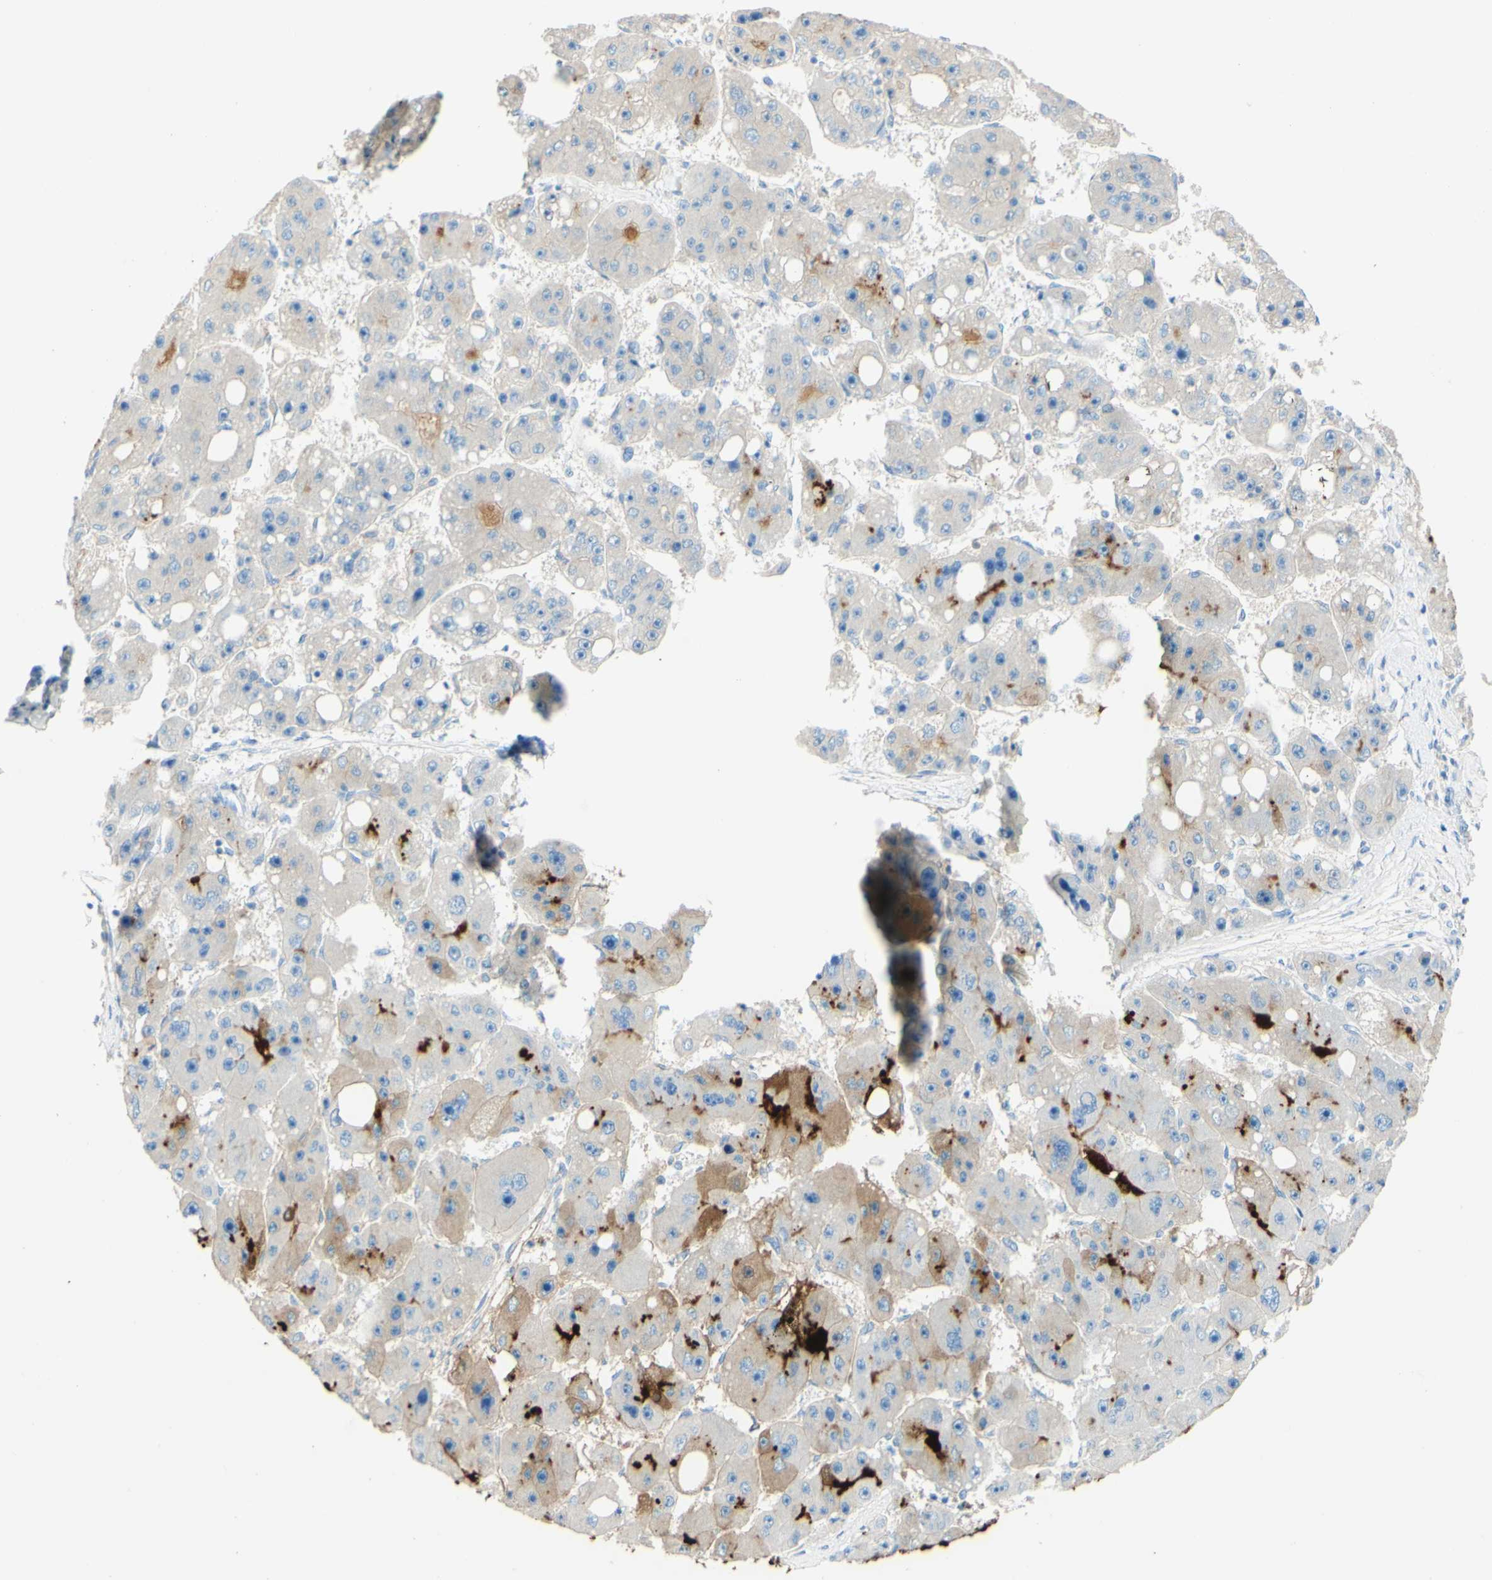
{"staining": {"intensity": "weak", "quantity": ">75%", "location": "cytoplasmic/membranous"}, "tissue": "liver cancer", "cell_type": "Tumor cells", "image_type": "cancer", "snomed": [{"axis": "morphology", "description": "Carcinoma, Hepatocellular, NOS"}, {"axis": "topography", "description": "Liver"}], "caption": "Liver cancer (hepatocellular carcinoma) tissue demonstrates weak cytoplasmic/membranous expression in approximately >75% of tumor cells The staining was performed using DAB to visualize the protein expression in brown, while the nuclei were stained in blue with hematoxylin (Magnification: 20x).", "gene": "PIGR", "patient": {"sex": "female", "age": 61}}